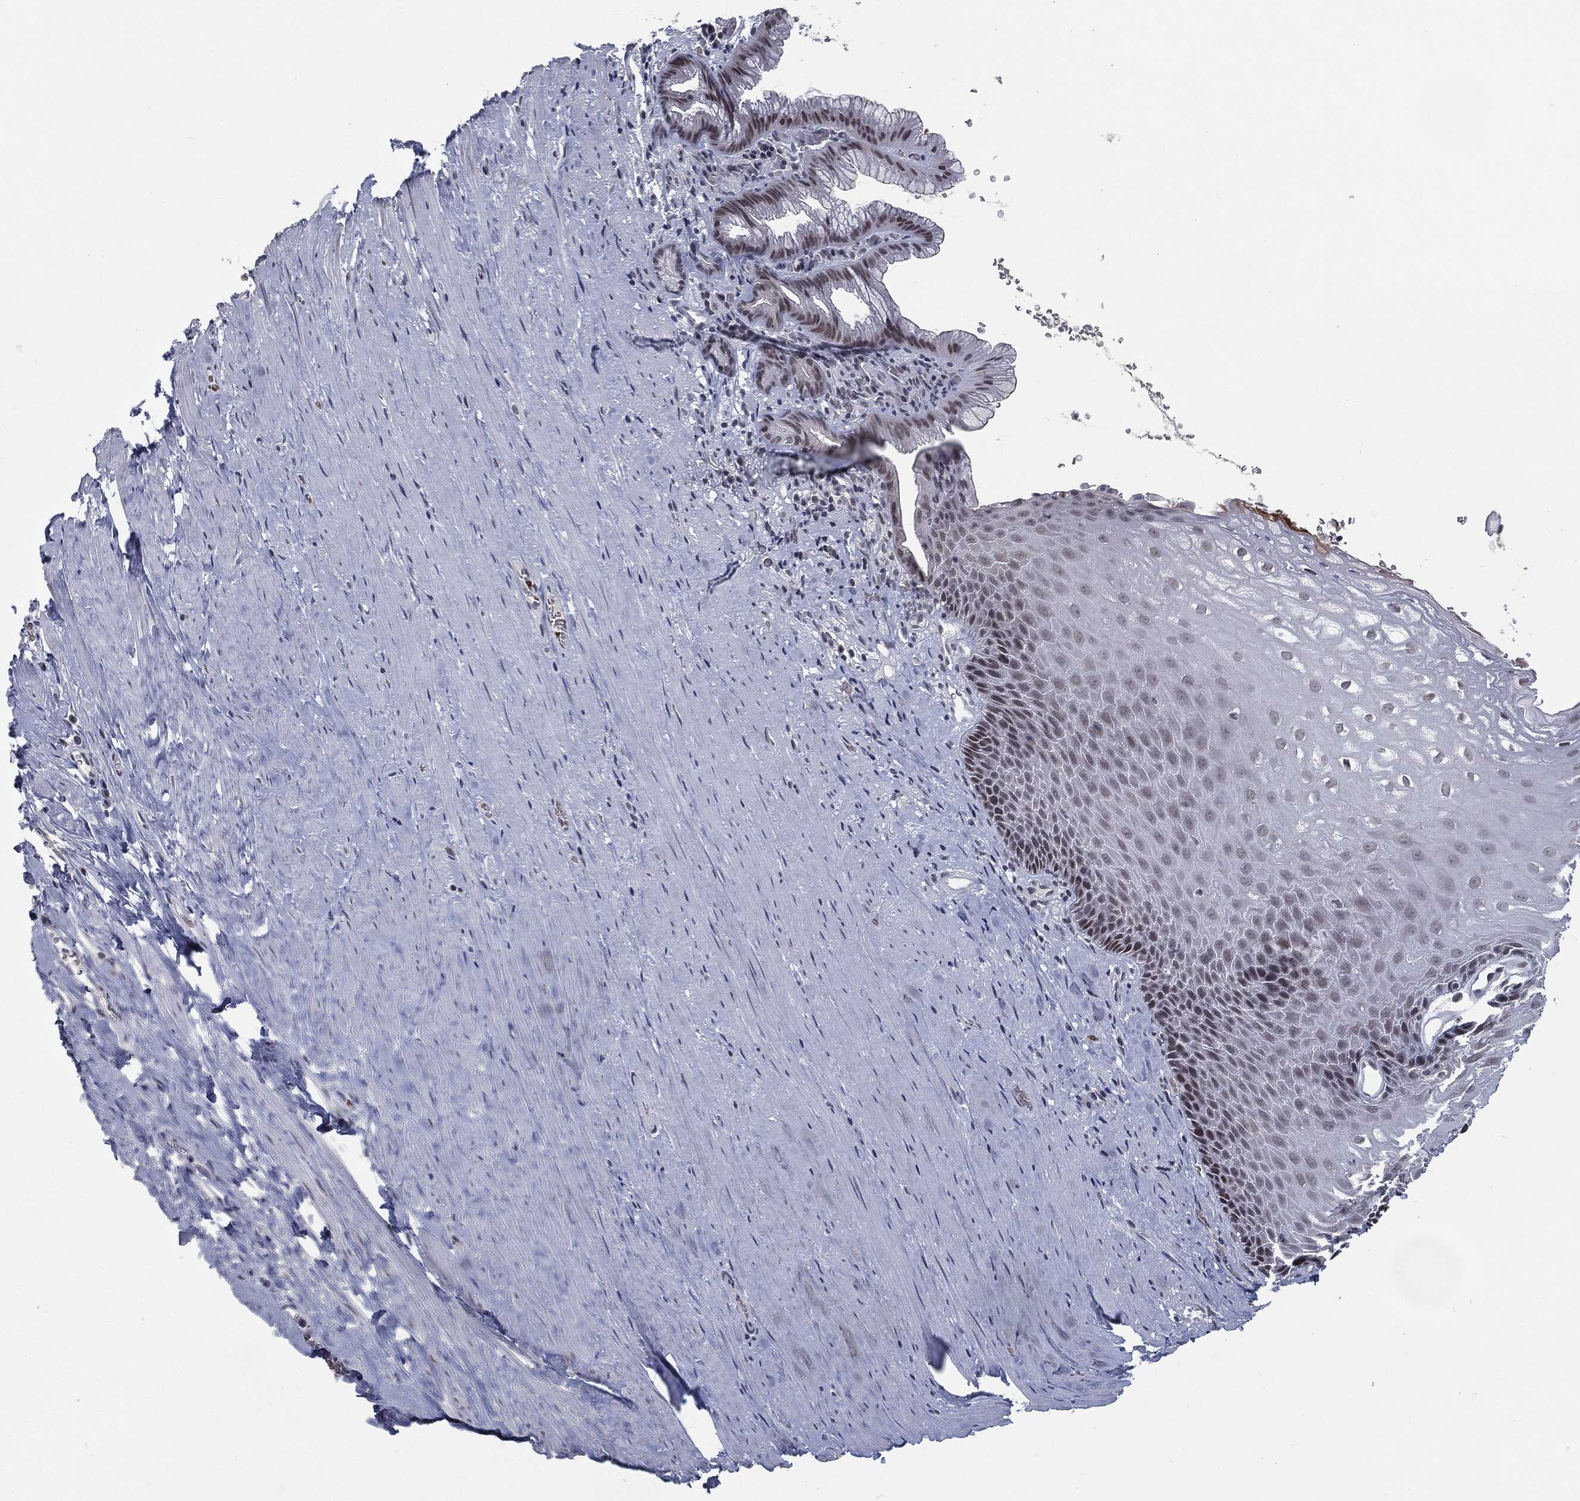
{"staining": {"intensity": "moderate", "quantity": "<25%", "location": "nuclear"}, "tissue": "esophagus", "cell_type": "Squamous epithelial cells", "image_type": "normal", "snomed": [{"axis": "morphology", "description": "Normal tissue, NOS"}, {"axis": "topography", "description": "Esophagus"}], "caption": "Human esophagus stained with a brown dye demonstrates moderate nuclear positive staining in approximately <25% of squamous epithelial cells.", "gene": "ANXA1", "patient": {"sex": "male", "age": 64}}